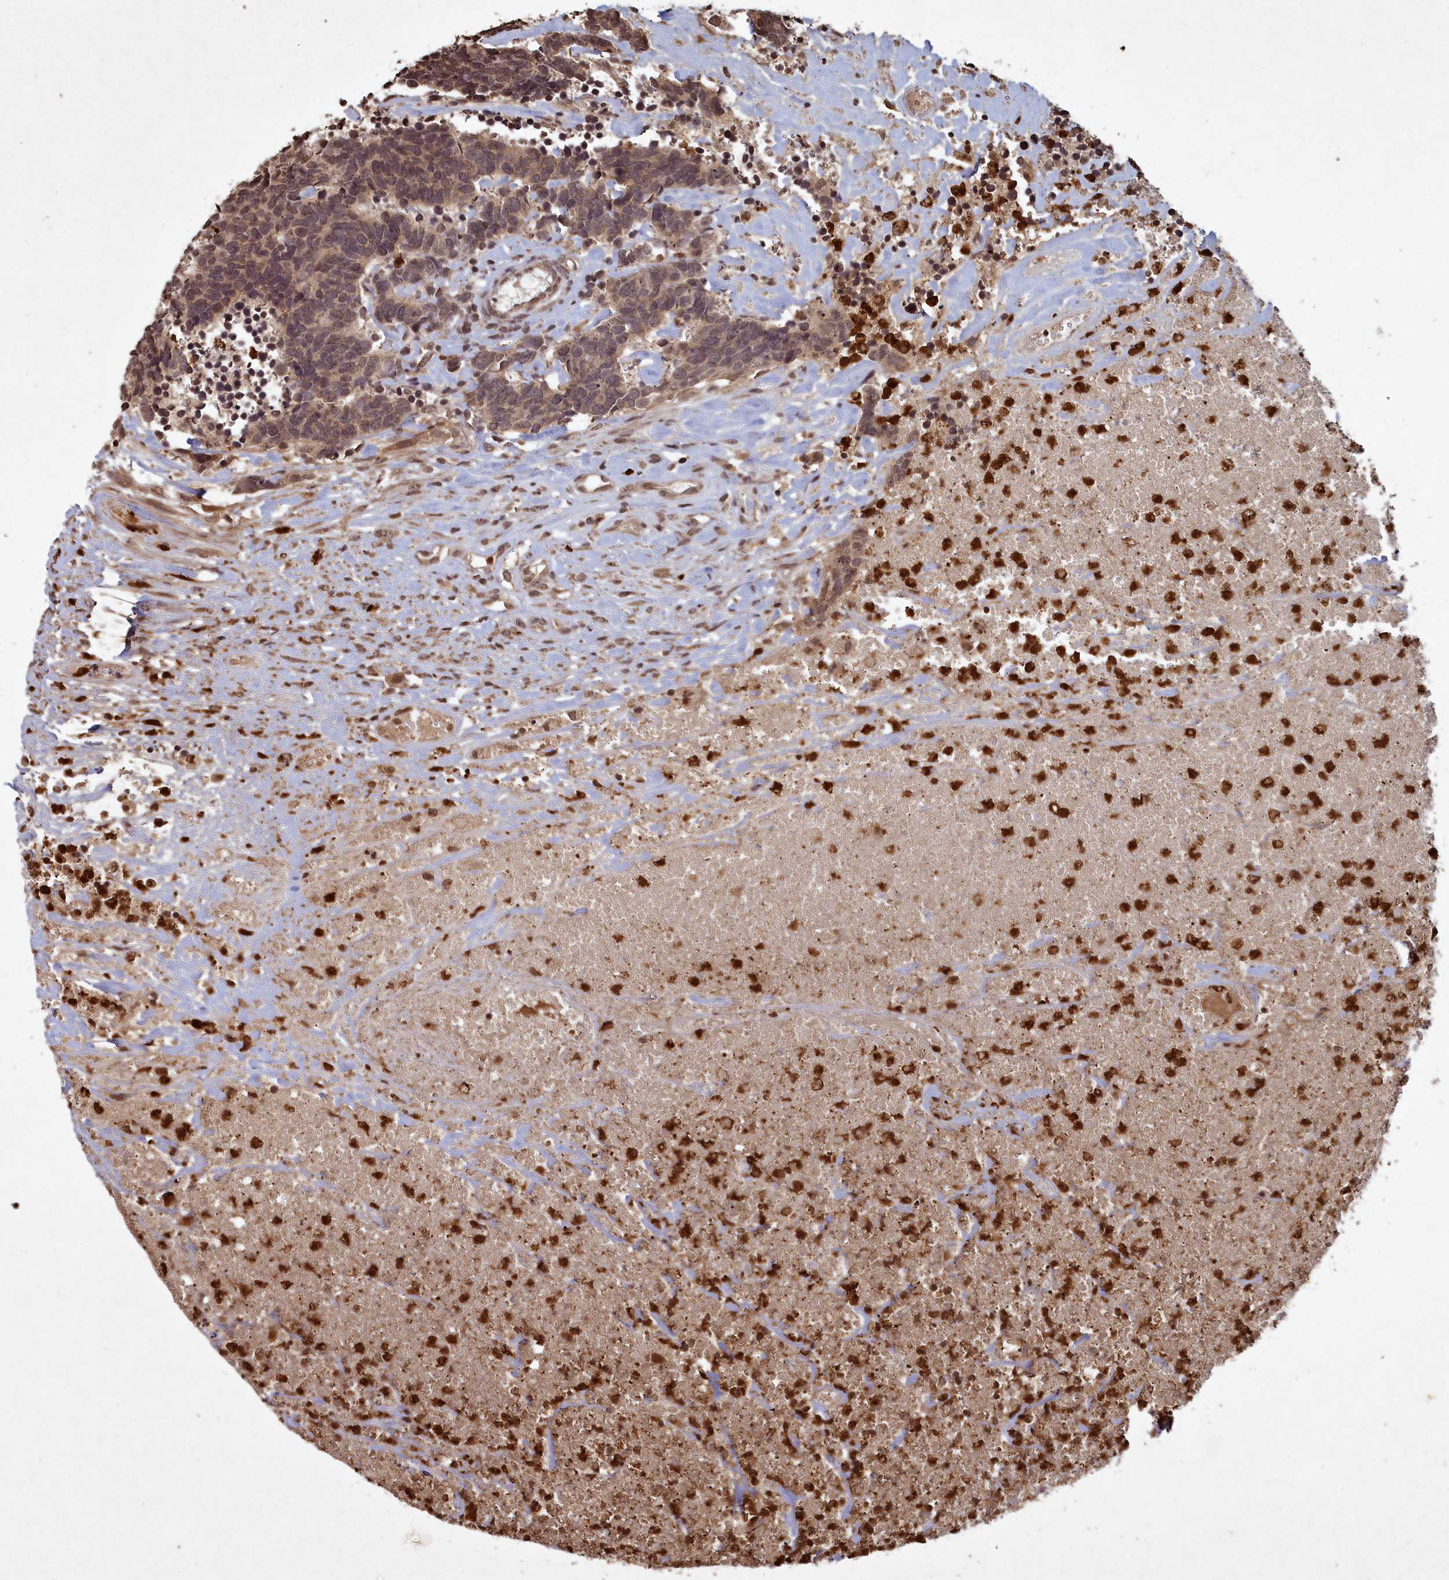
{"staining": {"intensity": "moderate", "quantity": ">75%", "location": "nuclear"}, "tissue": "carcinoid", "cell_type": "Tumor cells", "image_type": "cancer", "snomed": [{"axis": "morphology", "description": "Carcinoma, NOS"}, {"axis": "morphology", "description": "Carcinoid, malignant, NOS"}, {"axis": "topography", "description": "Urinary bladder"}], "caption": "This is an image of immunohistochemistry staining of carcinoid, which shows moderate expression in the nuclear of tumor cells.", "gene": "SRMS", "patient": {"sex": "male", "age": 57}}